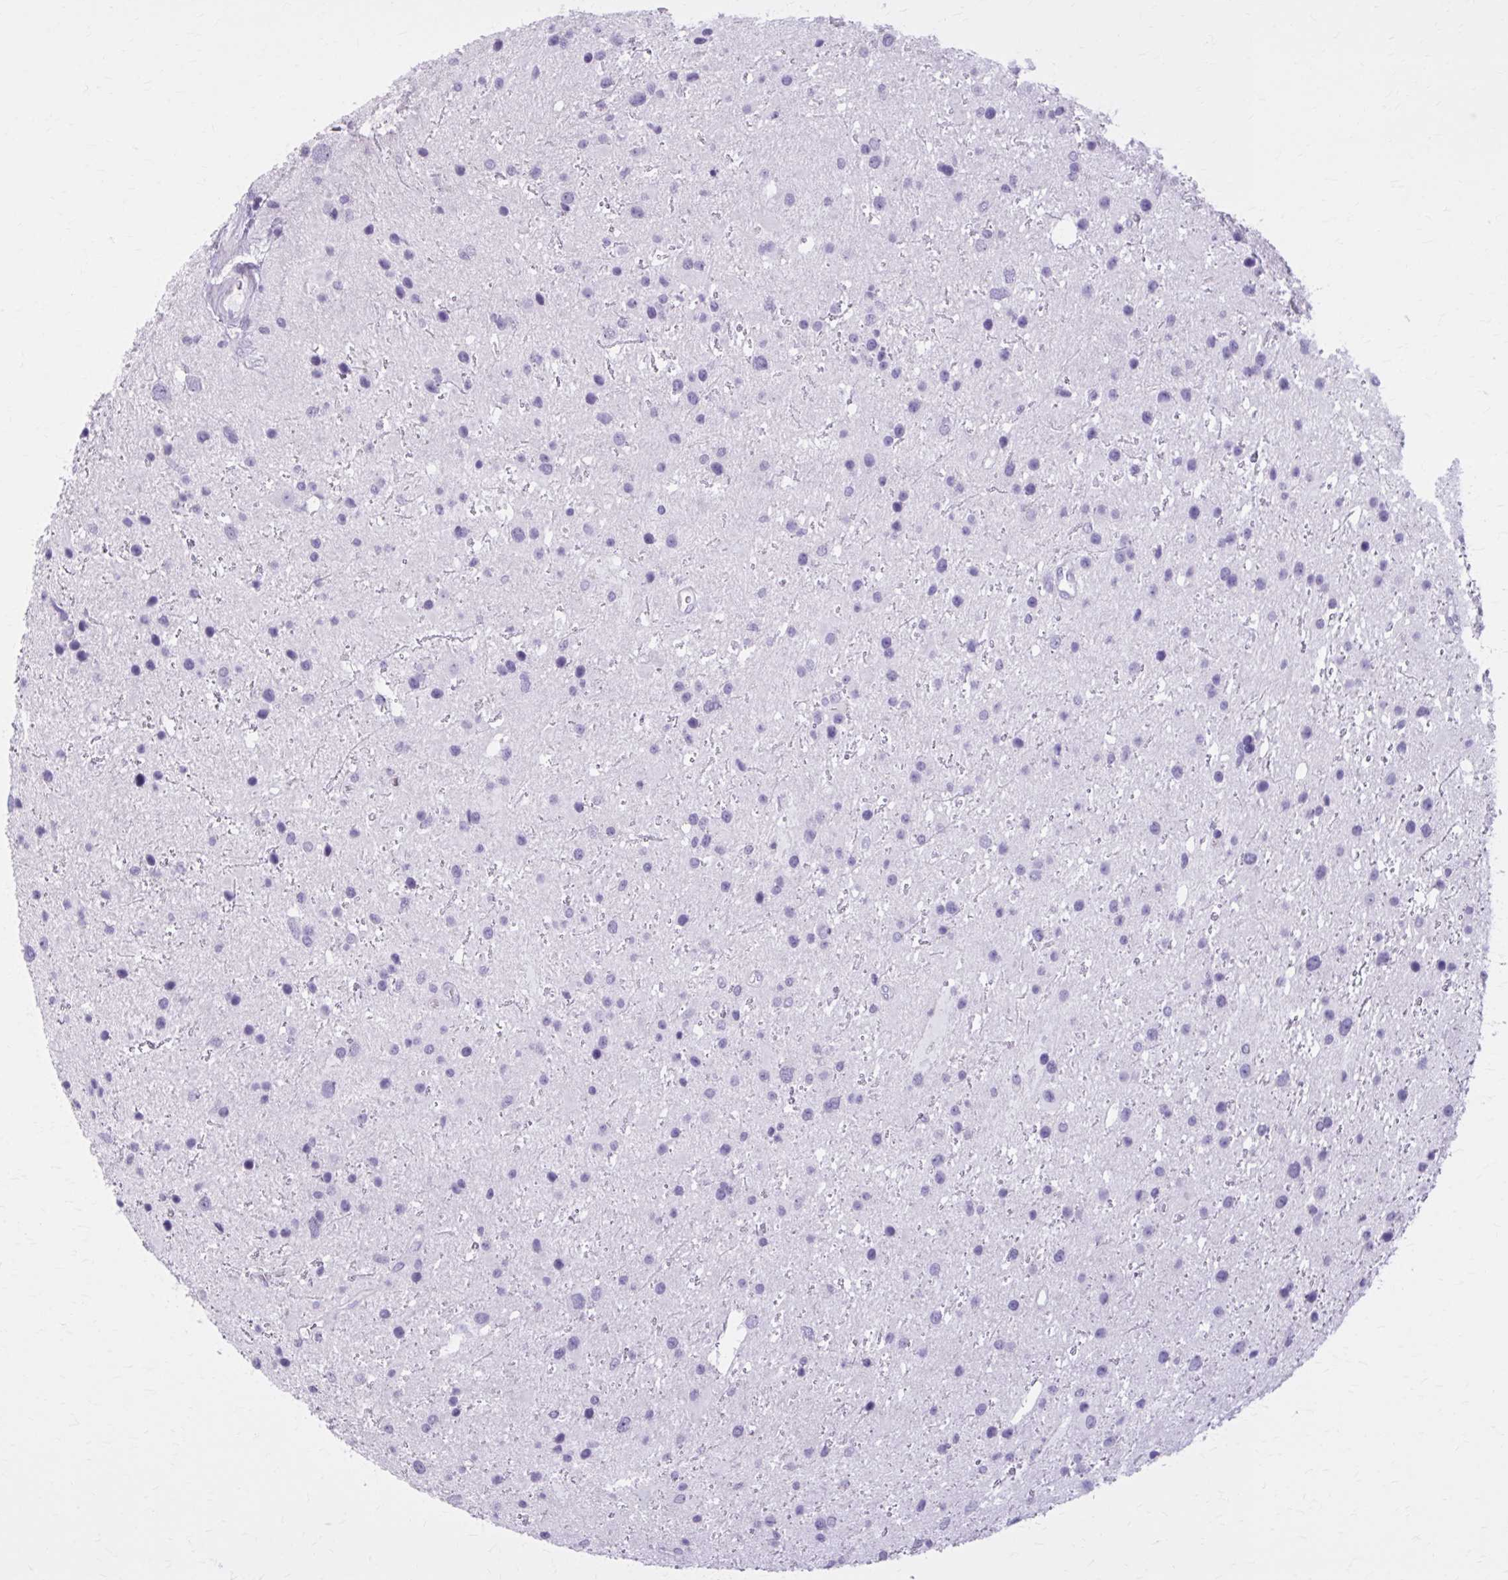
{"staining": {"intensity": "negative", "quantity": "none", "location": "none"}, "tissue": "glioma", "cell_type": "Tumor cells", "image_type": "cancer", "snomed": [{"axis": "morphology", "description": "Glioma, malignant, Low grade"}, {"axis": "topography", "description": "Brain"}], "caption": "High power microscopy image of an IHC photomicrograph of low-grade glioma (malignant), revealing no significant positivity in tumor cells.", "gene": "OR4B1", "patient": {"sex": "female", "age": 32}}